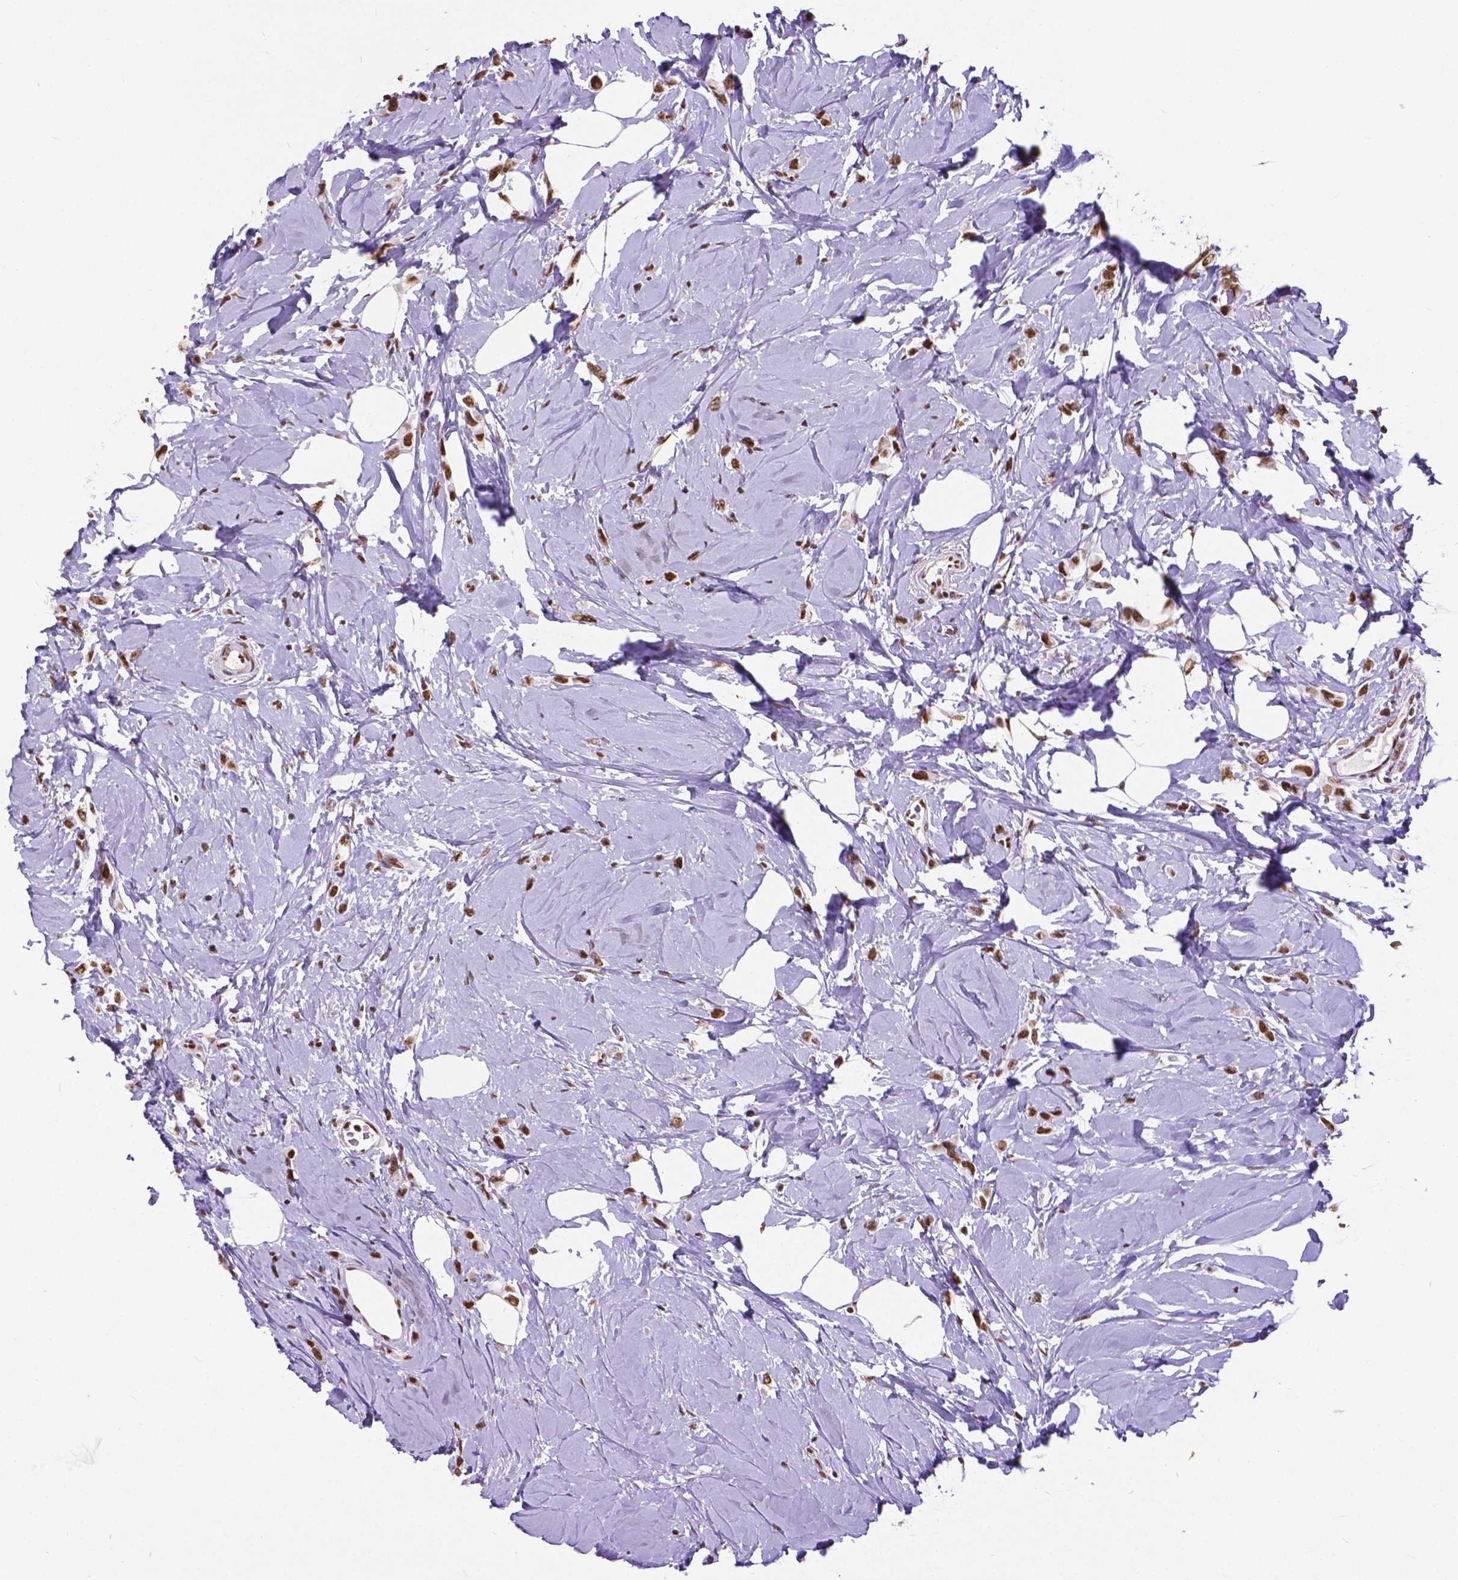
{"staining": {"intensity": "strong", "quantity": ">75%", "location": "nuclear"}, "tissue": "breast cancer", "cell_type": "Tumor cells", "image_type": "cancer", "snomed": [{"axis": "morphology", "description": "Lobular carcinoma"}, {"axis": "topography", "description": "Breast"}], "caption": "High-magnification brightfield microscopy of breast lobular carcinoma stained with DAB (3,3'-diaminobenzidine) (brown) and counterstained with hematoxylin (blue). tumor cells exhibit strong nuclear staining is present in about>75% of cells.", "gene": "ATRX", "patient": {"sex": "female", "age": 66}}